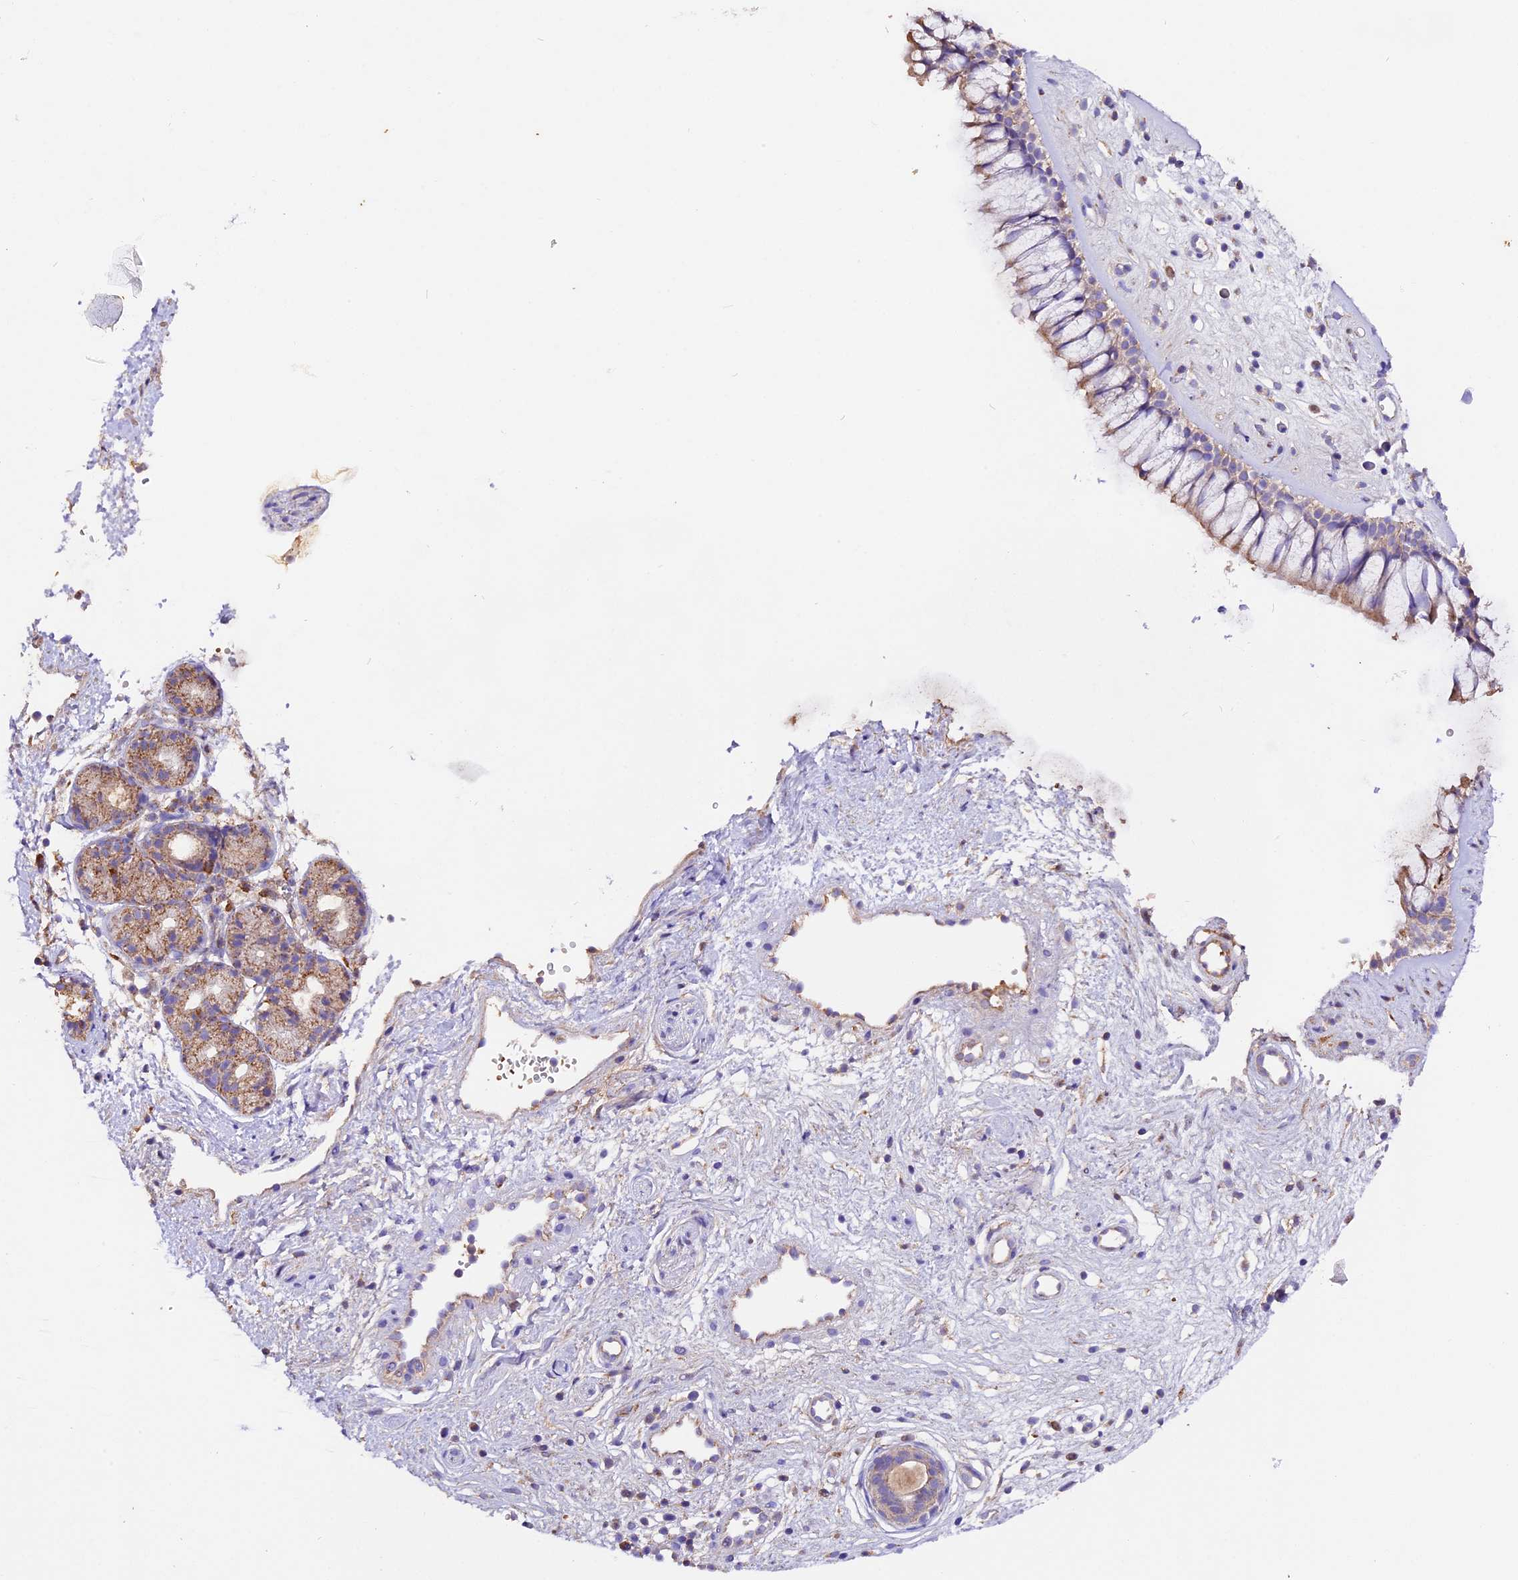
{"staining": {"intensity": "weak", "quantity": ">75%", "location": "cytoplasmic/membranous"}, "tissue": "nasopharynx", "cell_type": "Respiratory epithelial cells", "image_type": "normal", "snomed": [{"axis": "morphology", "description": "Normal tissue, NOS"}, {"axis": "topography", "description": "Nasopharynx"}], "caption": "Normal nasopharynx was stained to show a protein in brown. There is low levels of weak cytoplasmic/membranous expression in approximately >75% of respiratory epithelial cells. (DAB IHC with brightfield microscopy, high magnification).", "gene": "SIX5", "patient": {"sex": "male", "age": 32}}